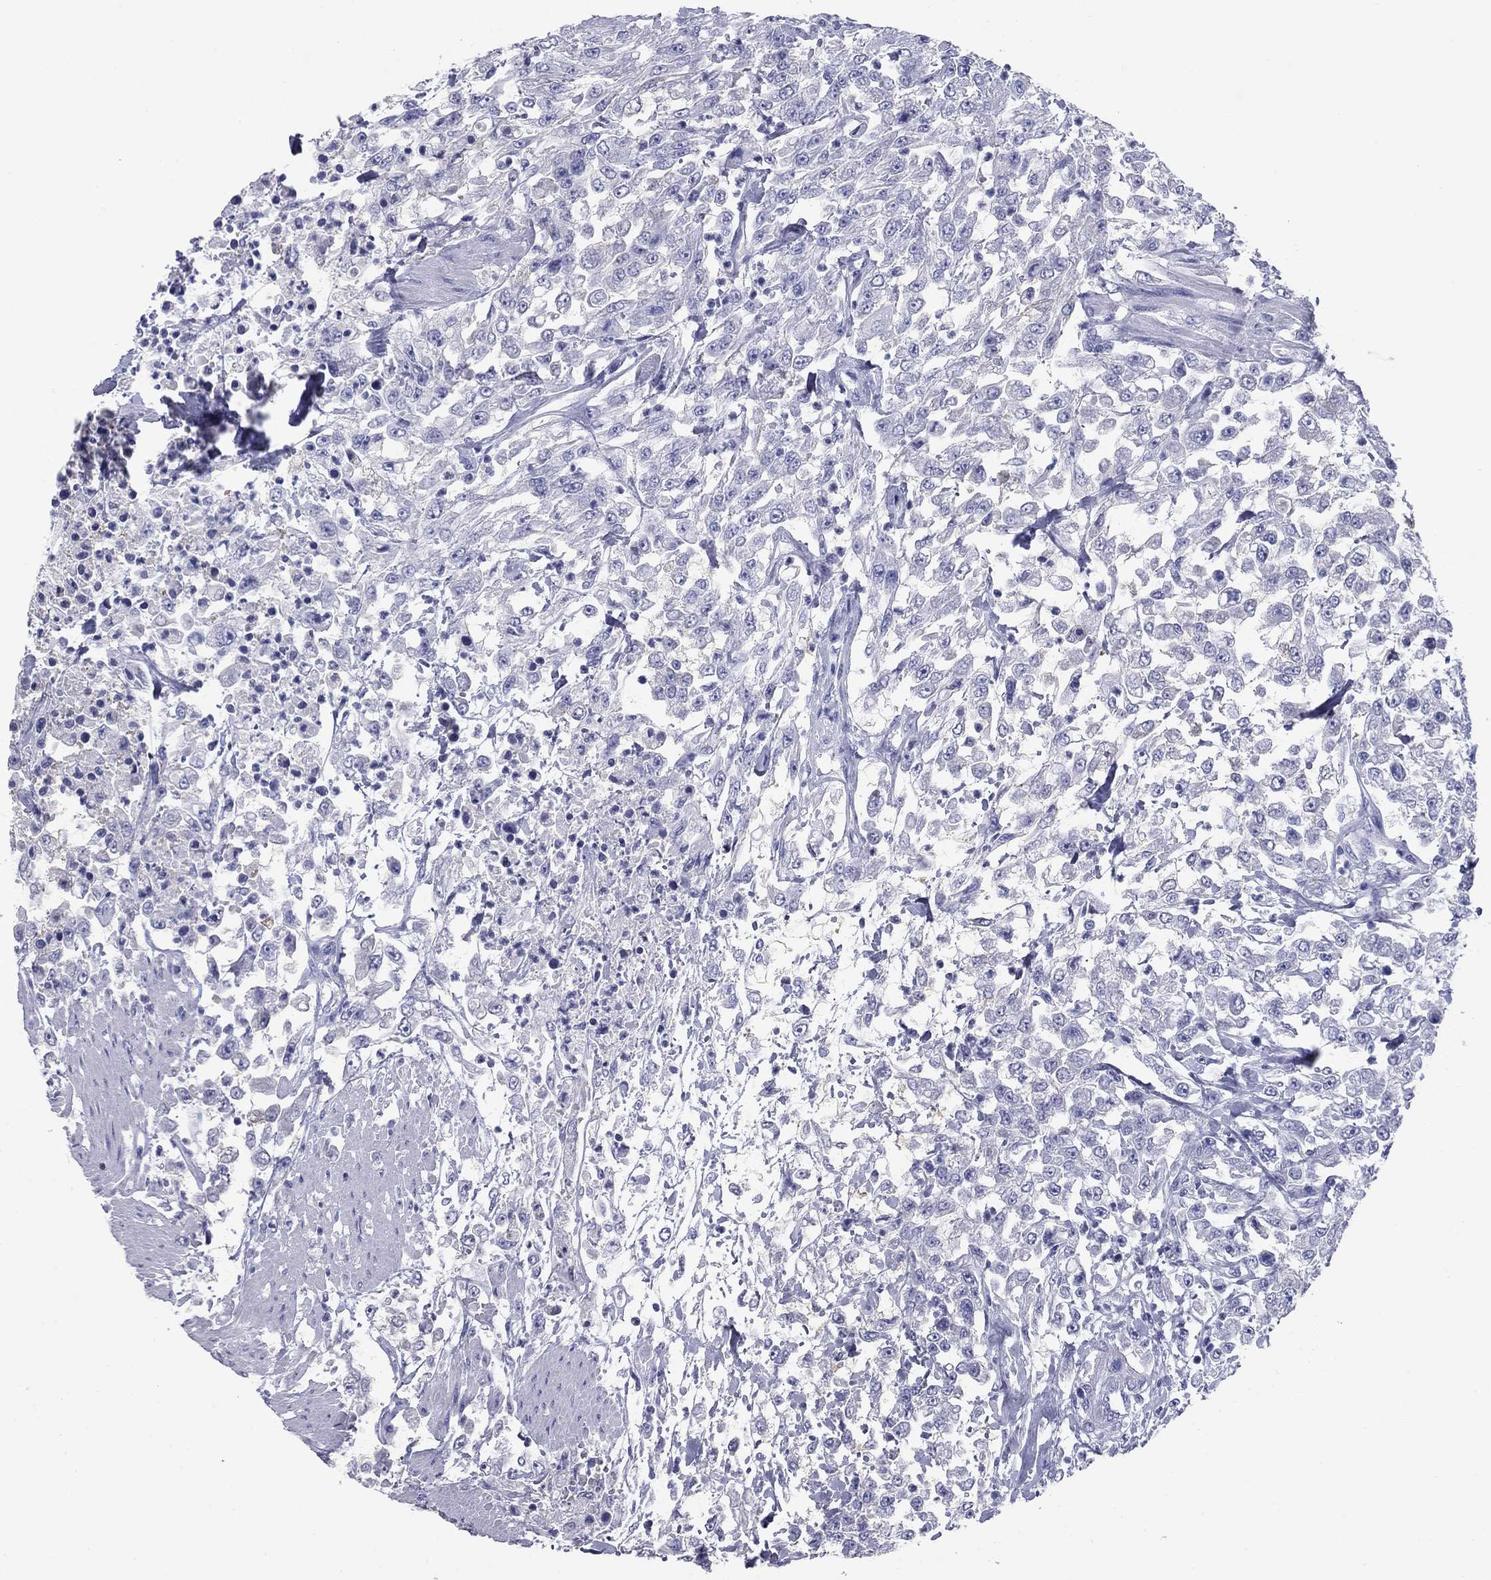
{"staining": {"intensity": "negative", "quantity": "none", "location": "none"}, "tissue": "urothelial cancer", "cell_type": "Tumor cells", "image_type": "cancer", "snomed": [{"axis": "morphology", "description": "Urothelial carcinoma, High grade"}, {"axis": "topography", "description": "Urinary bladder"}], "caption": "A high-resolution image shows immunohistochemistry staining of urothelial cancer, which displays no significant staining in tumor cells. The staining is performed using DAB (3,3'-diaminobenzidine) brown chromogen with nuclei counter-stained in using hematoxylin.", "gene": "NPPA", "patient": {"sex": "male", "age": 46}}